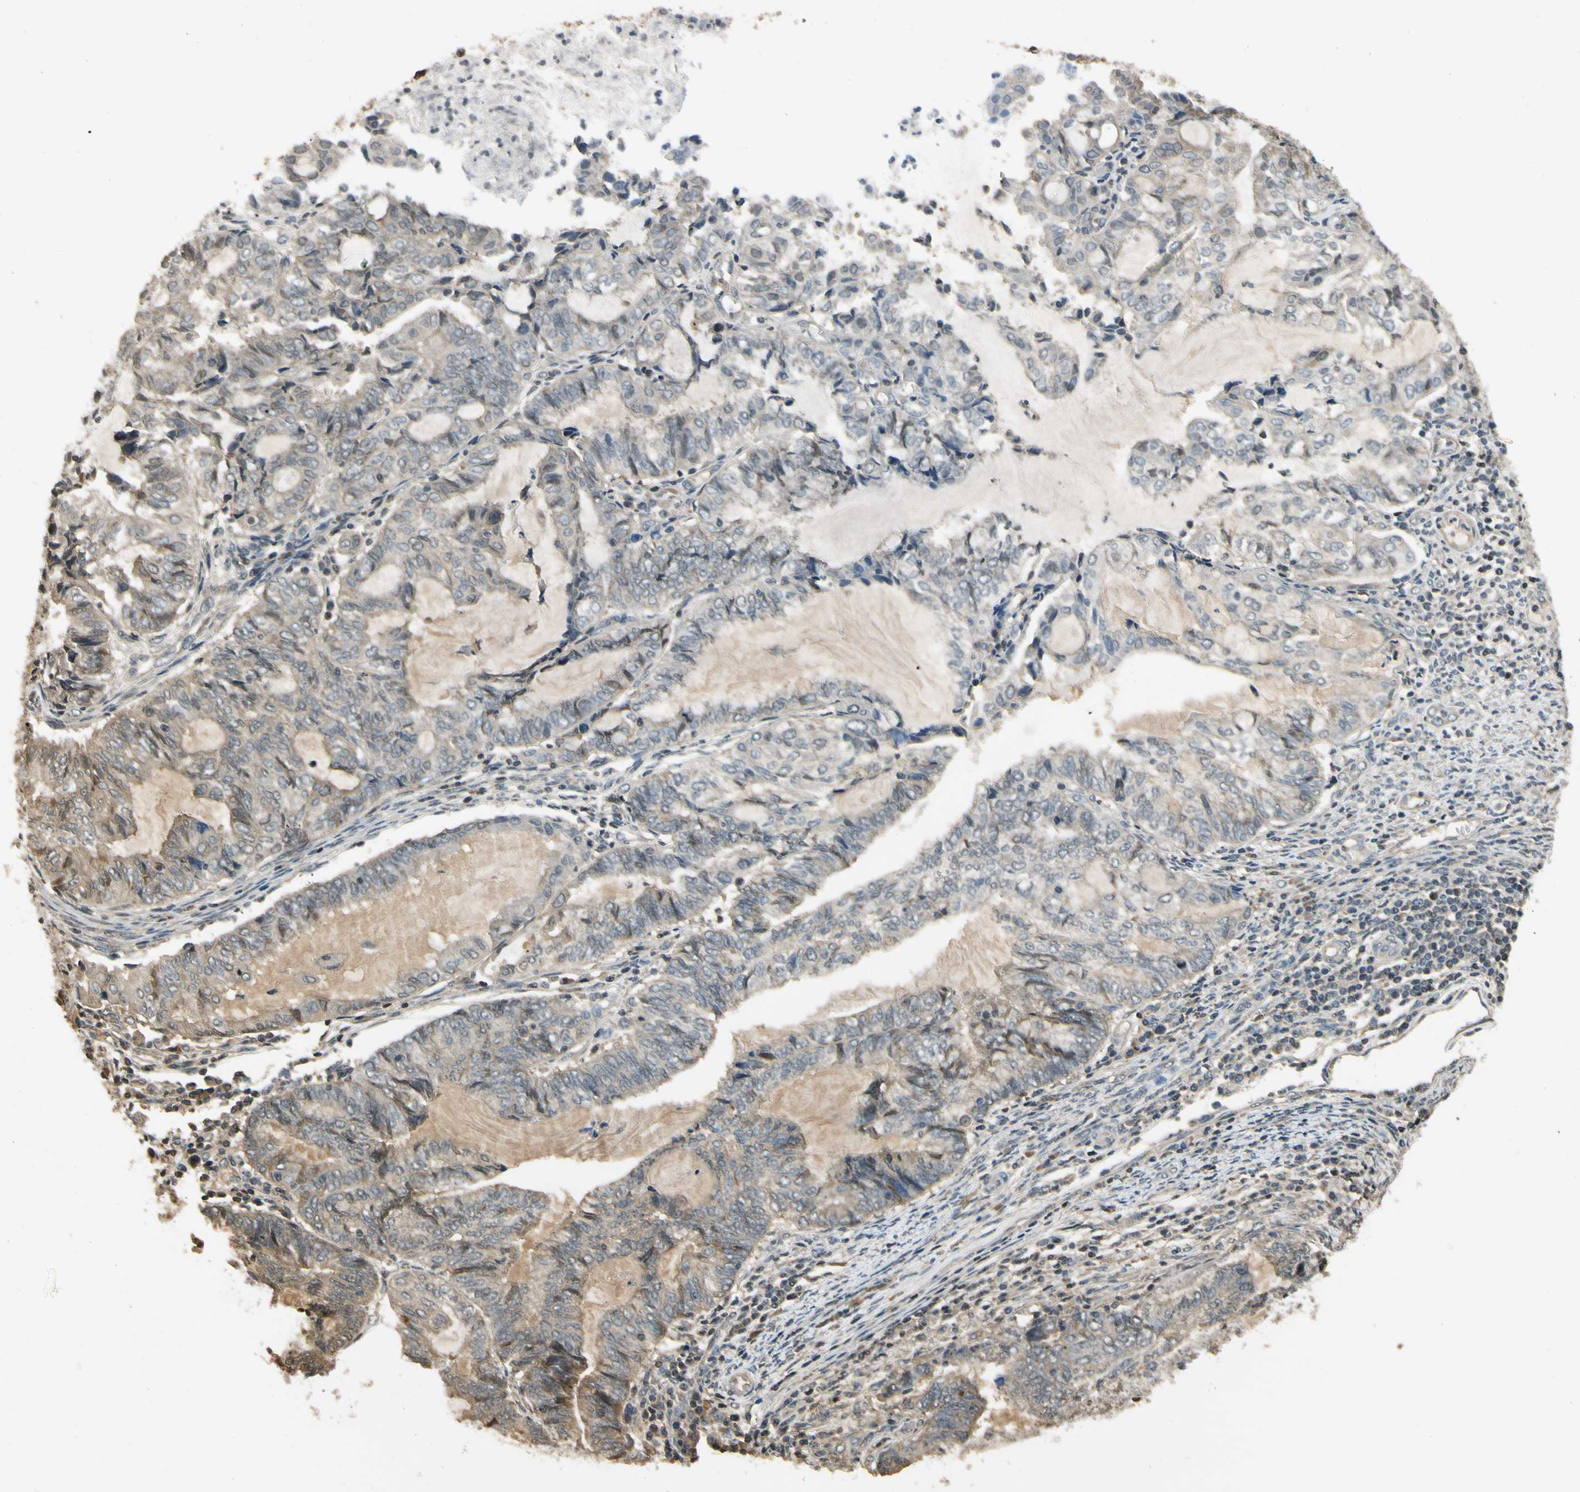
{"staining": {"intensity": "weak", "quantity": ">75%", "location": "cytoplasmic/membranous"}, "tissue": "endometrial cancer", "cell_type": "Tumor cells", "image_type": "cancer", "snomed": [{"axis": "morphology", "description": "Adenocarcinoma, NOS"}, {"axis": "topography", "description": "Uterus"}, {"axis": "topography", "description": "Endometrium"}], "caption": "IHC (DAB (3,3'-diaminobenzidine)) staining of human adenocarcinoma (endometrial) exhibits weak cytoplasmic/membranous protein positivity in about >75% of tumor cells.", "gene": "SOD1", "patient": {"sex": "female", "age": 70}}